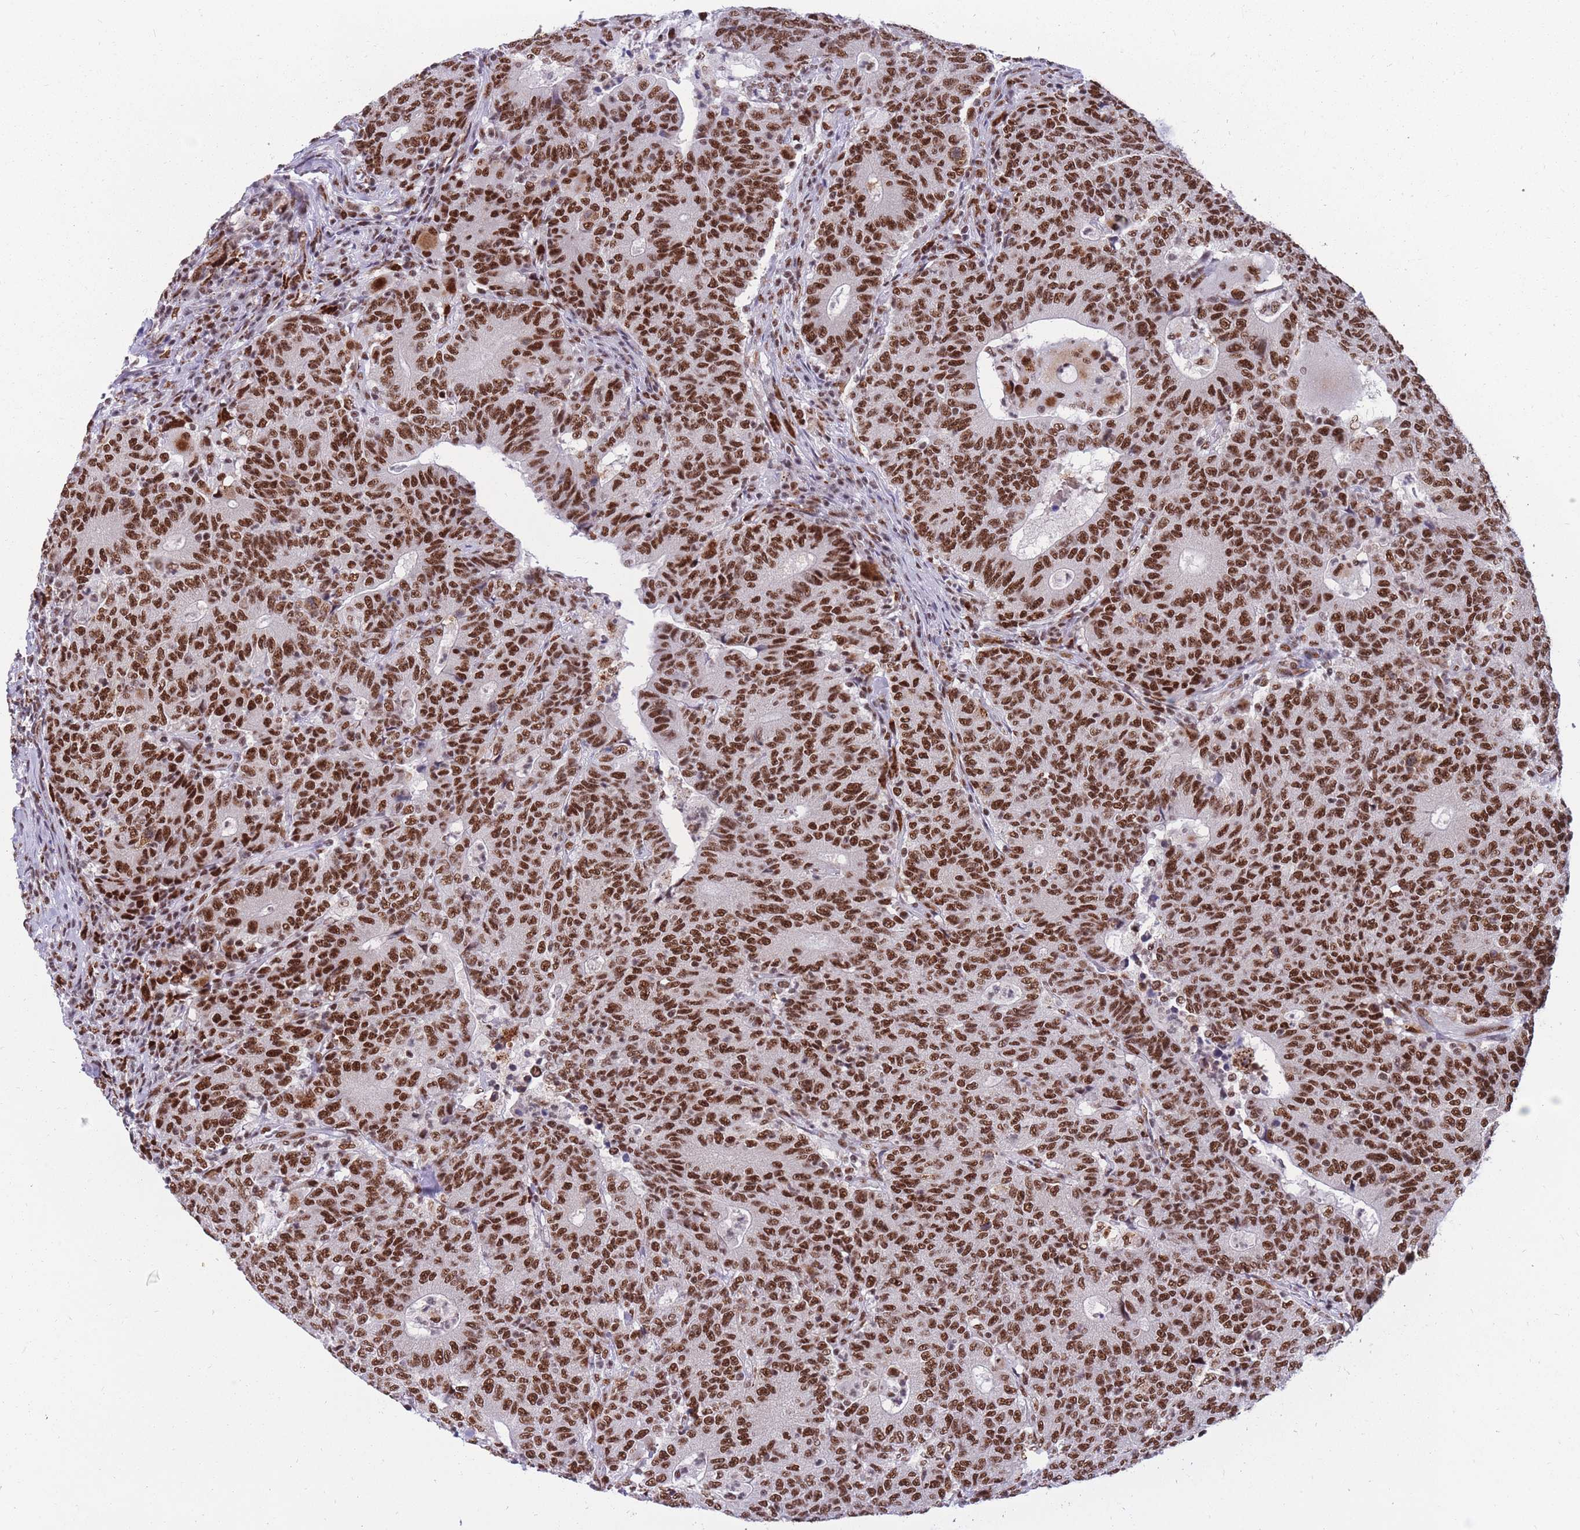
{"staining": {"intensity": "strong", "quantity": ">75%", "location": "nuclear"}, "tissue": "colorectal cancer", "cell_type": "Tumor cells", "image_type": "cancer", "snomed": [{"axis": "morphology", "description": "Adenocarcinoma, NOS"}, {"axis": "topography", "description": "Colon"}], "caption": "Brown immunohistochemical staining in adenocarcinoma (colorectal) displays strong nuclear positivity in about >75% of tumor cells.", "gene": "PRPF19", "patient": {"sex": "female", "age": 75}}